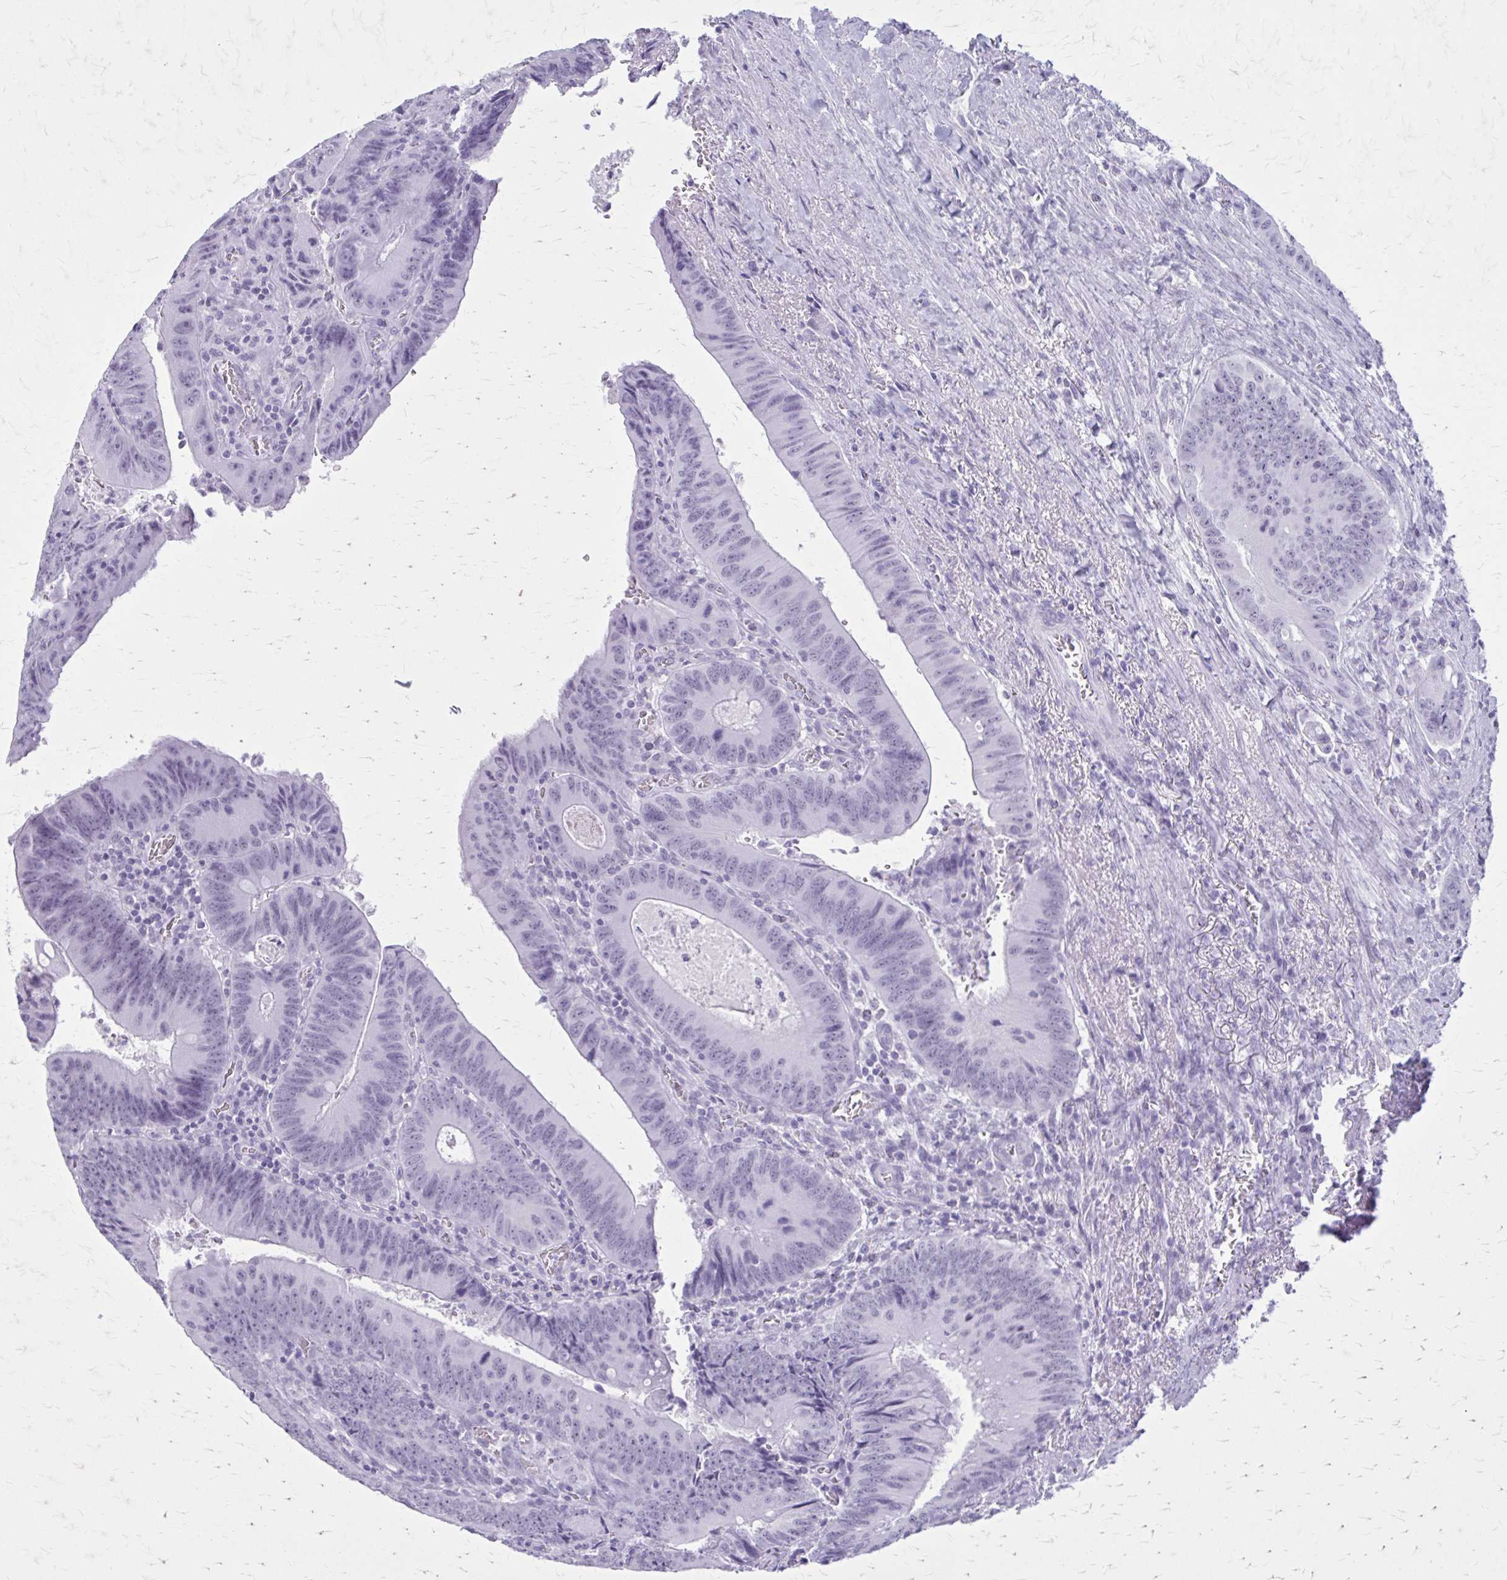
{"staining": {"intensity": "negative", "quantity": "none", "location": "none"}, "tissue": "colorectal cancer", "cell_type": "Tumor cells", "image_type": "cancer", "snomed": [{"axis": "morphology", "description": "Adenocarcinoma, NOS"}, {"axis": "topography", "description": "Rectum"}], "caption": "The photomicrograph displays no significant positivity in tumor cells of colorectal adenocarcinoma. (DAB (3,3'-diaminobenzidine) IHC visualized using brightfield microscopy, high magnification).", "gene": "GAD1", "patient": {"sex": "female", "age": 72}}